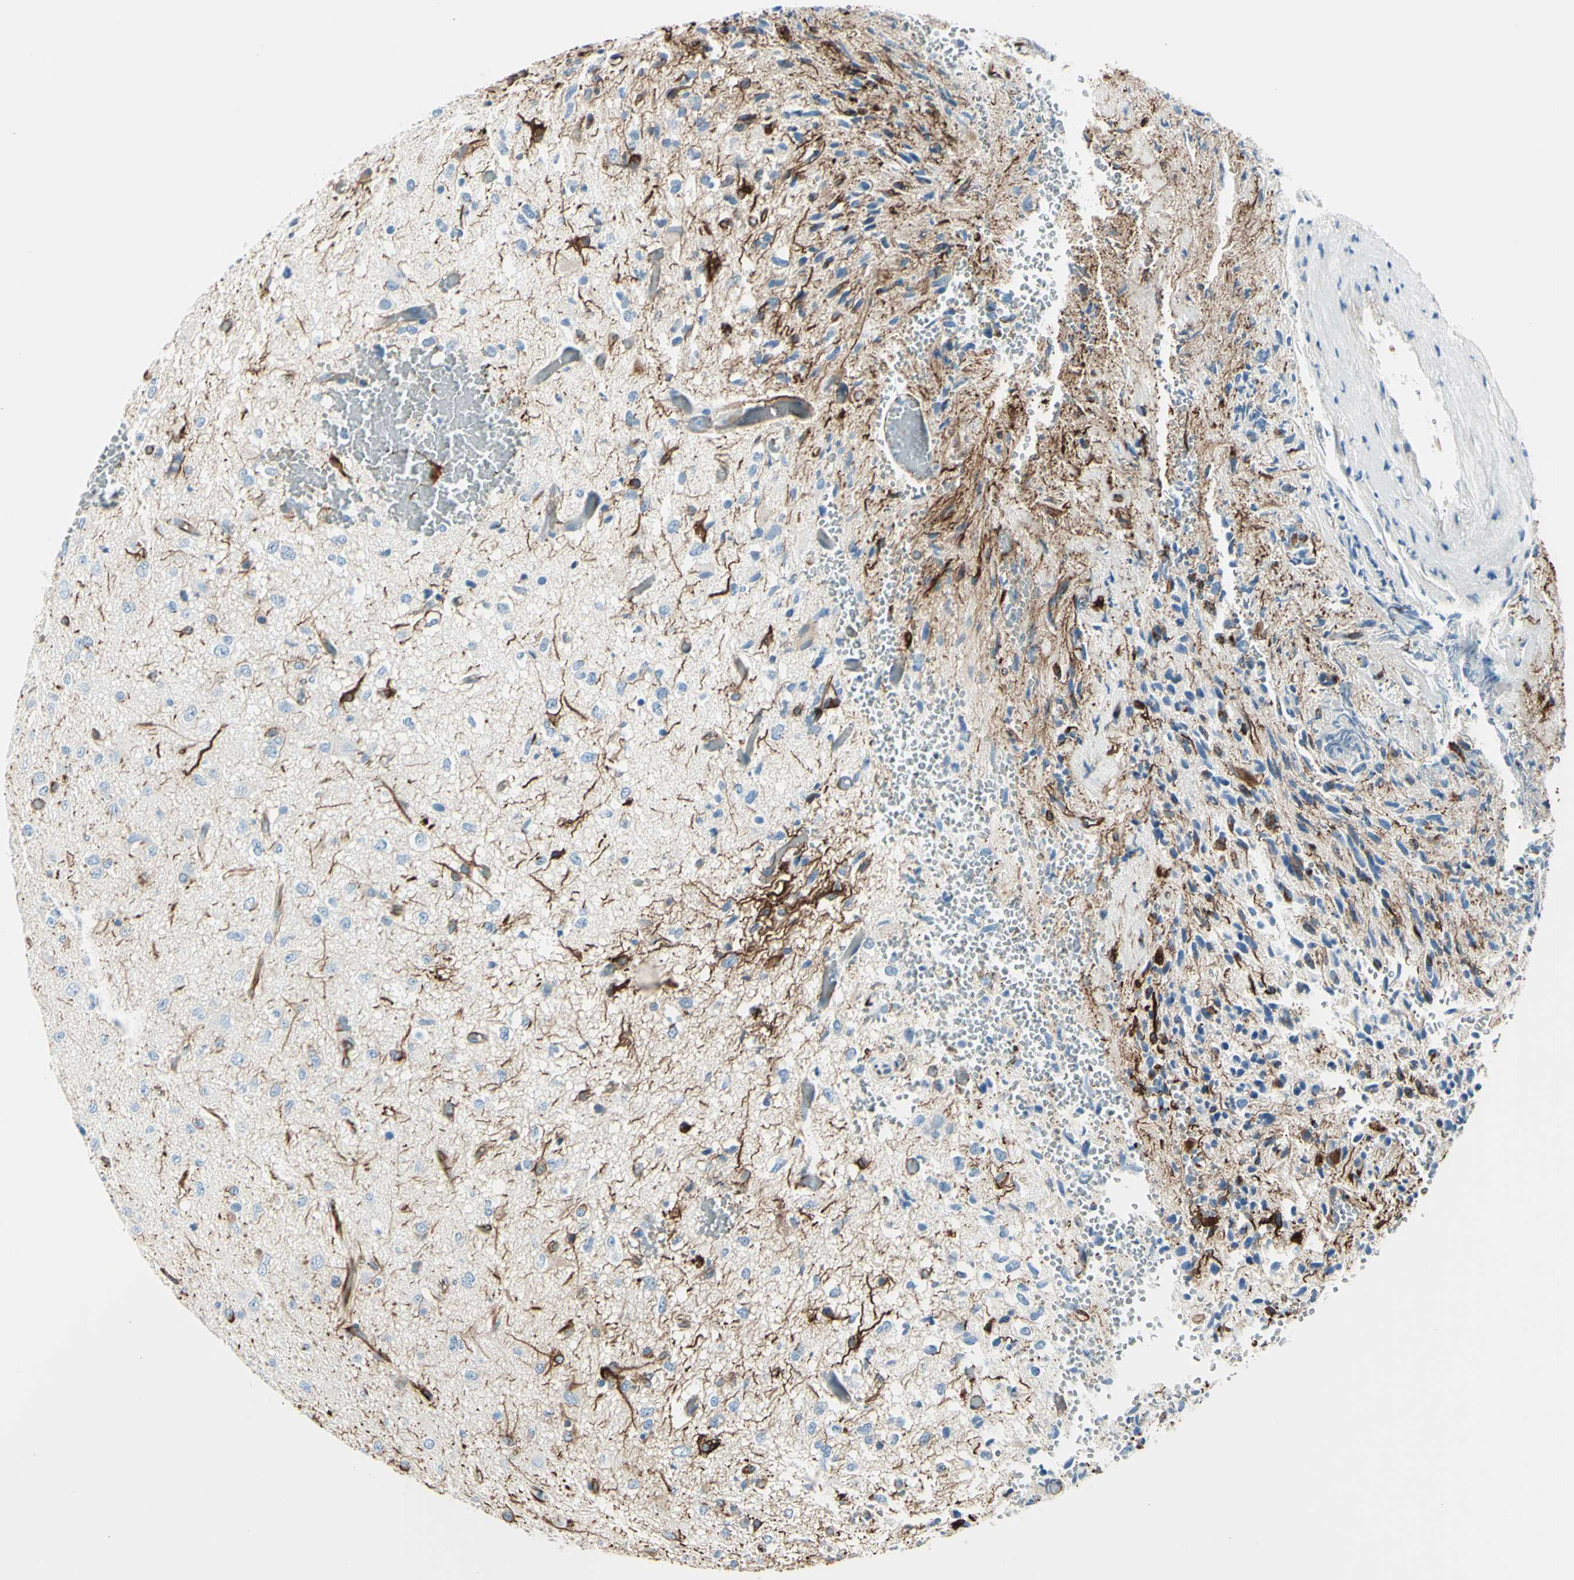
{"staining": {"intensity": "moderate", "quantity": "<25%", "location": "cytoplasmic/membranous"}, "tissue": "glioma", "cell_type": "Tumor cells", "image_type": "cancer", "snomed": [{"axis": "morphology", "description": "Glioma, malignant, High grade"}, {"axis": "topography", "description": "pancreas cauda"}], "caption": "There is low levels of moderate cytoplasmic/membranous positivity in tumor cells of malignant glioma (high-grade), as demonstrated by immunohistochemical staining (brown color).", "gene": "PTH2R", "patient": {"sex": "male", "age": 60}}